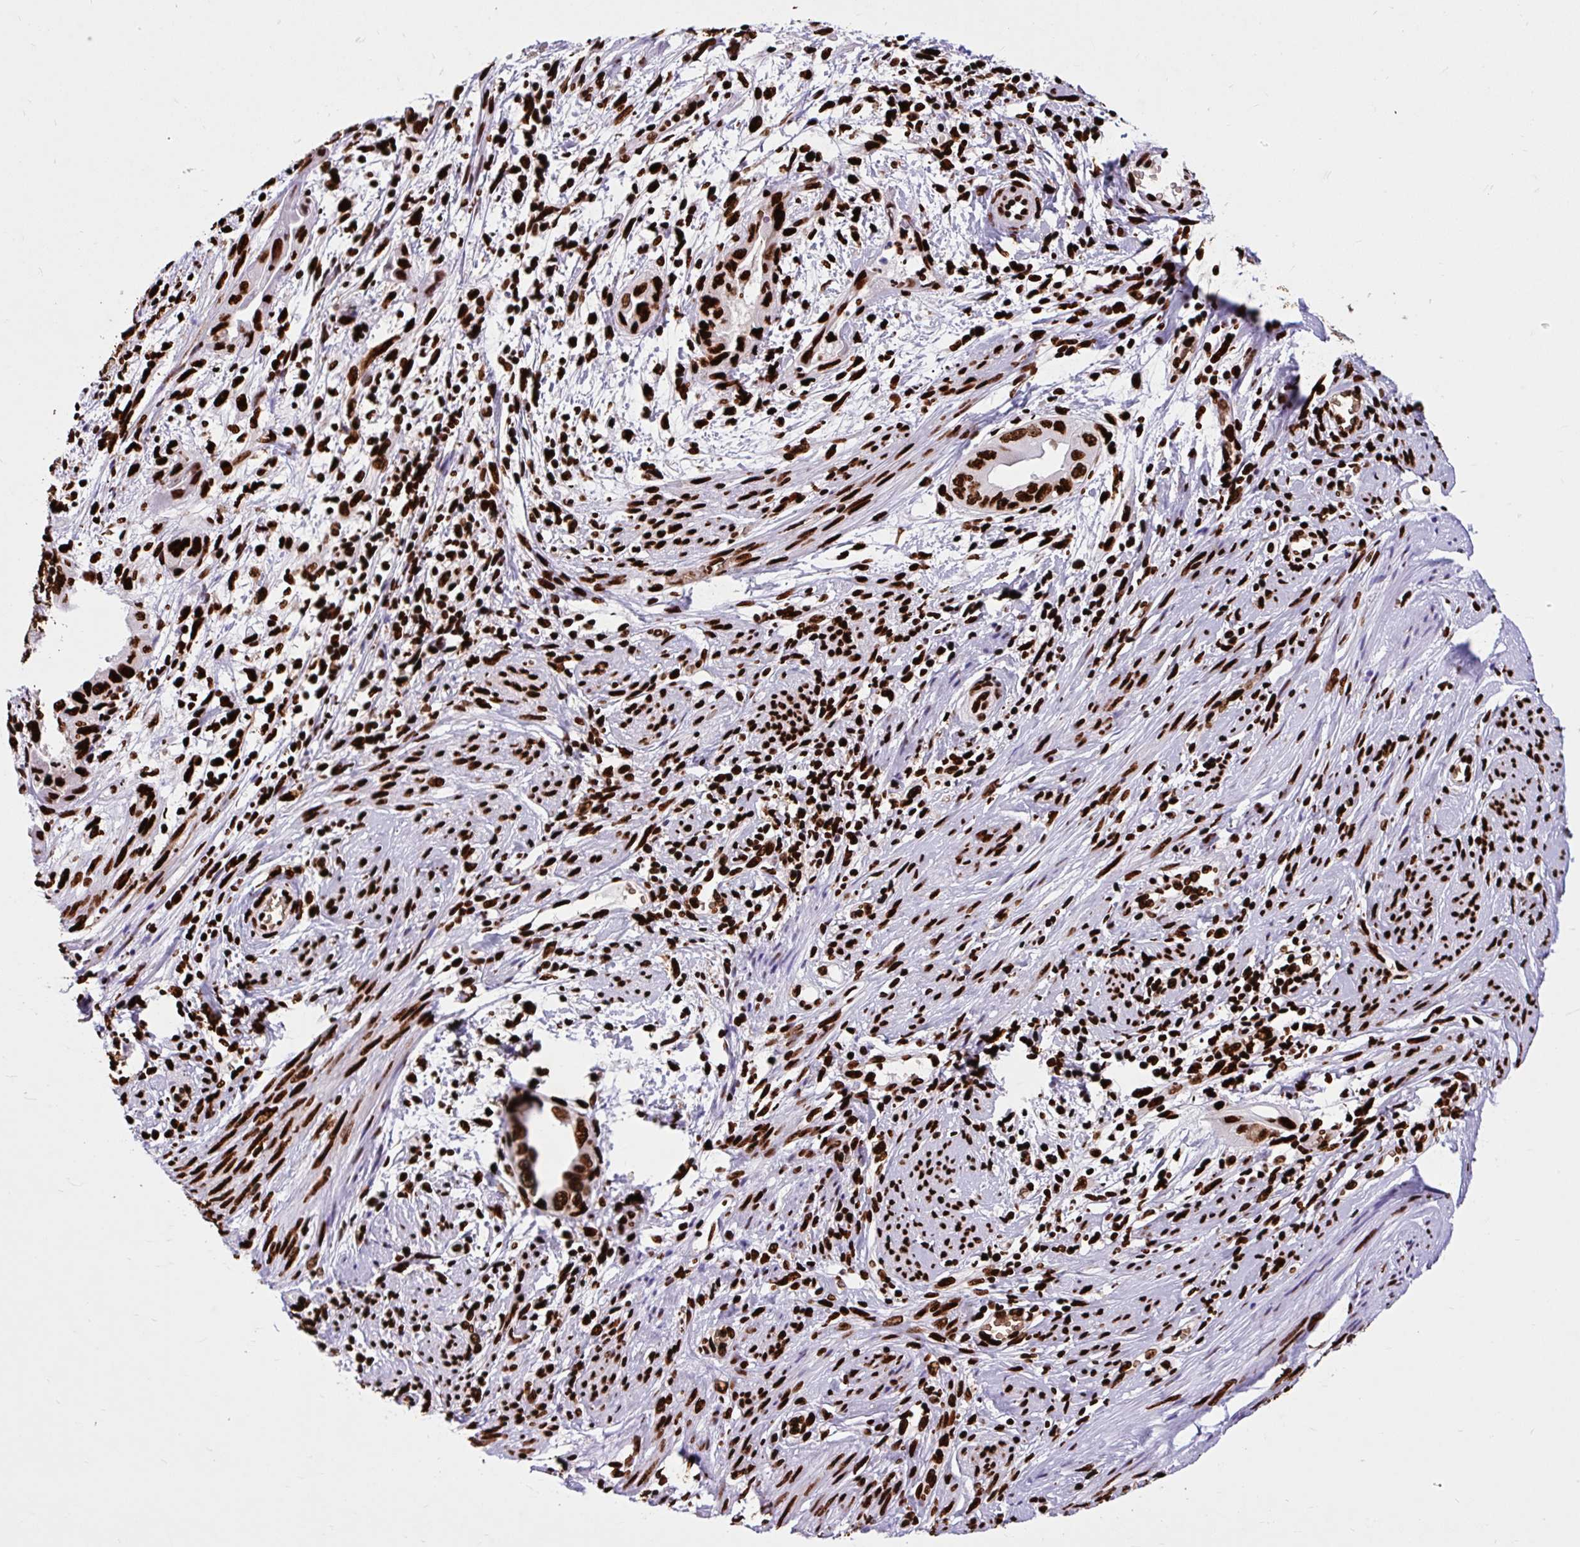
{"staining": {"intensity": "strong", "quantity": ">75%", "location": "nuclear"}, "tissue": "endometrial cancer", "cell_type": "Tumor cells", "image_type": "cancer", "snomed": [{"axis": "morphology", "description": "Adenocarcinoma, NOS"}, {"axis": "topography", "description": "Endometrium"}], "caption": "This image shows adenocarcinoma (endometrial) stained with IHC to label a protein in brown. The nuclear of tumor cells show strong positivity for the protein. Nuclei are counter-stained blue.", "gene": "FUS", "patient": {"sex": "female", "age": 57}}